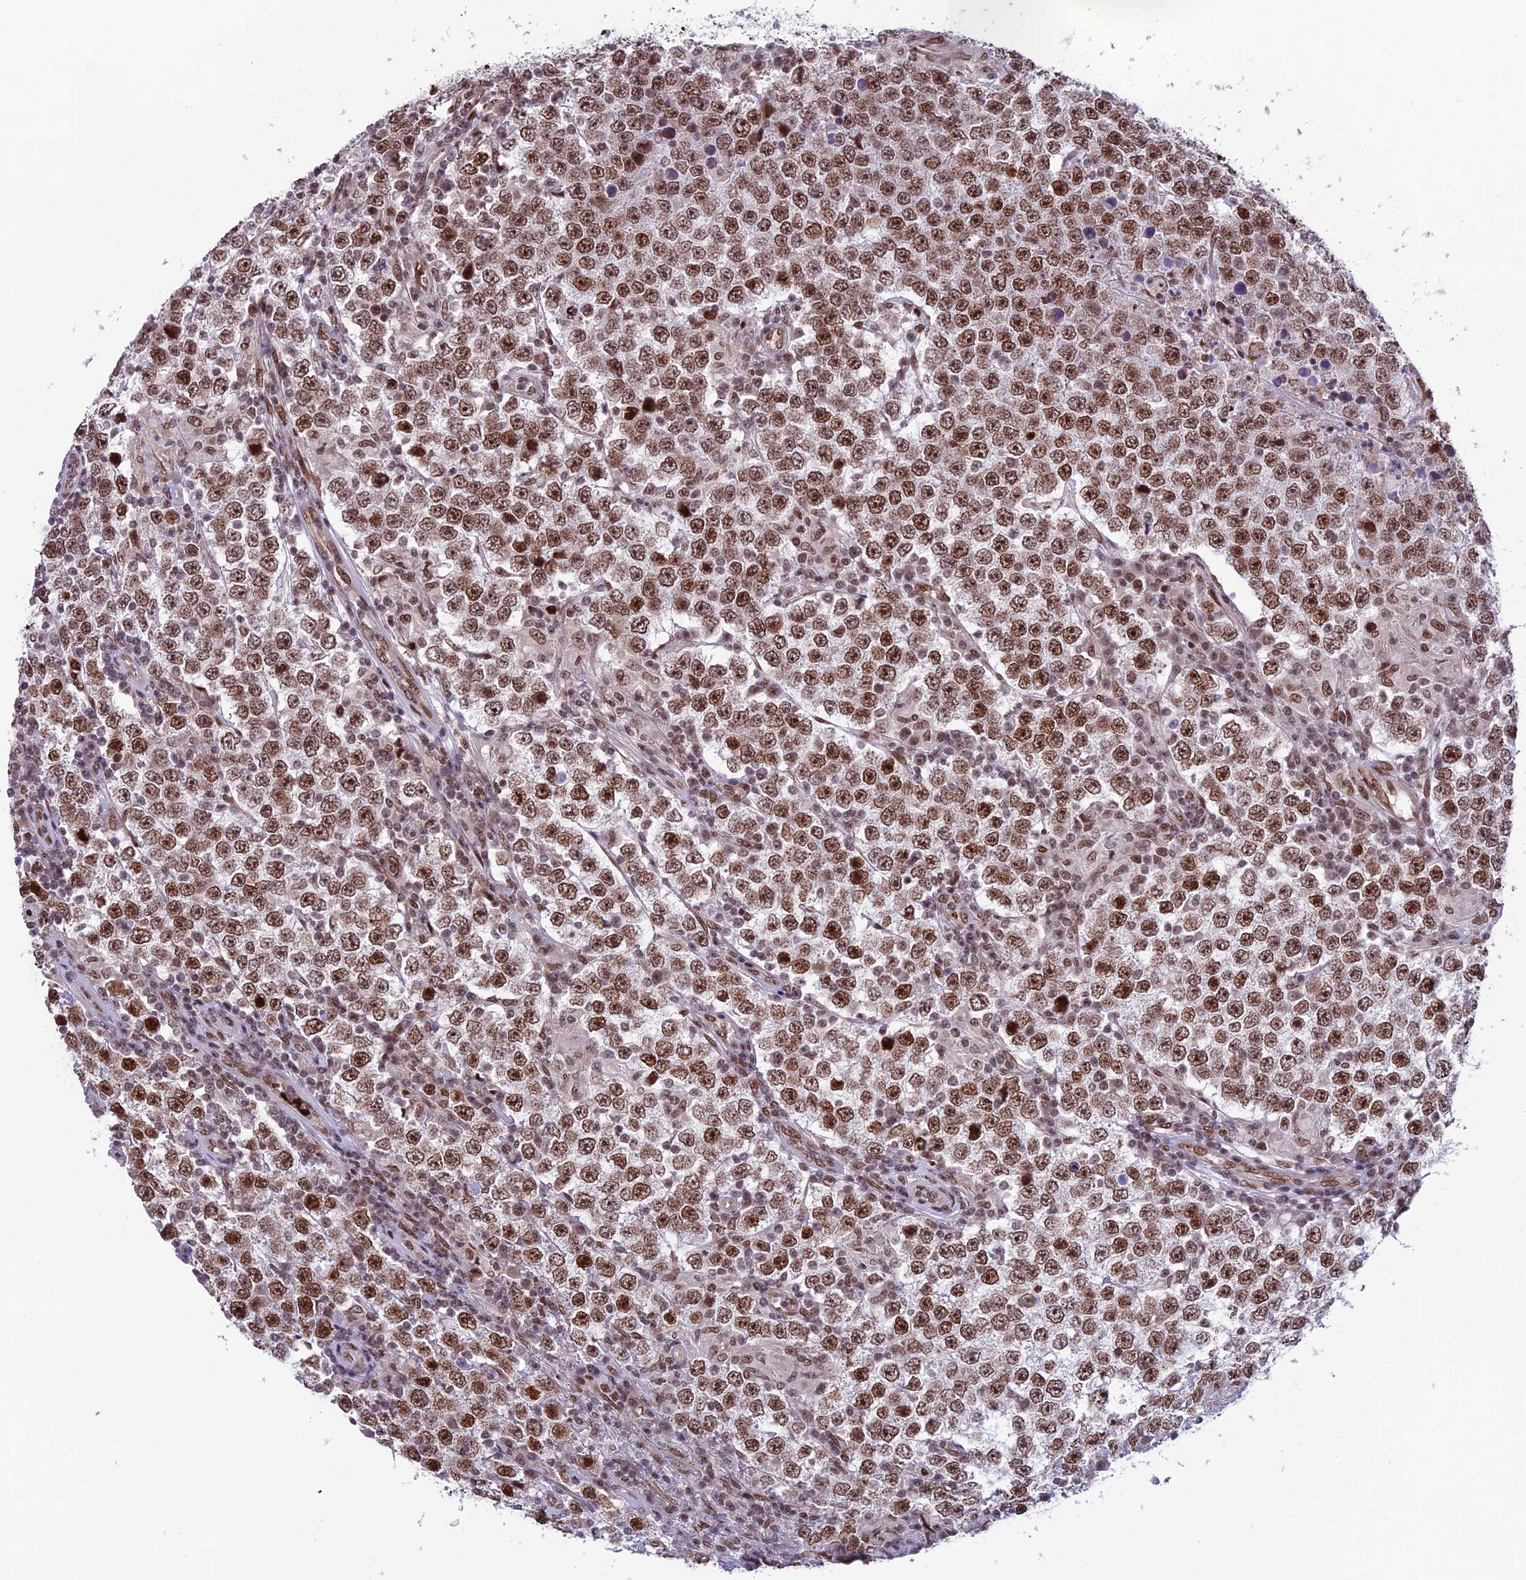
{"staining": {"intensity": "moderate", "quantity": ">75%", "location": "nuclear"}, "tissue": "testis cancer", "cell_type": "Tumor cells", "image_type": "cancer", "snomed": [{"axis": "morphology", "description": "Normal tissue, NOS"}, {"axis": "morphology", "description": "Urothelial carcinoma, High grade"}, {"axis": "morphology", "description": "Seminoma, NOS"}, {"axis": "morphology", "description": "Carcinoma, Embryonal, NOS"}, {"axis": "topography", "description": "Urinary bladder"}, {"axis": "topography", "description": "Testis"}], "caption": "Immunohistochemistry (IHC) of testis cancer (seminoma) exhibits medium levels of moderate nuclear positivity in approximately >75% of tumor cells.", "gene": "MPHOSPH8", "patient": {"sex": "male", "age": 41}}